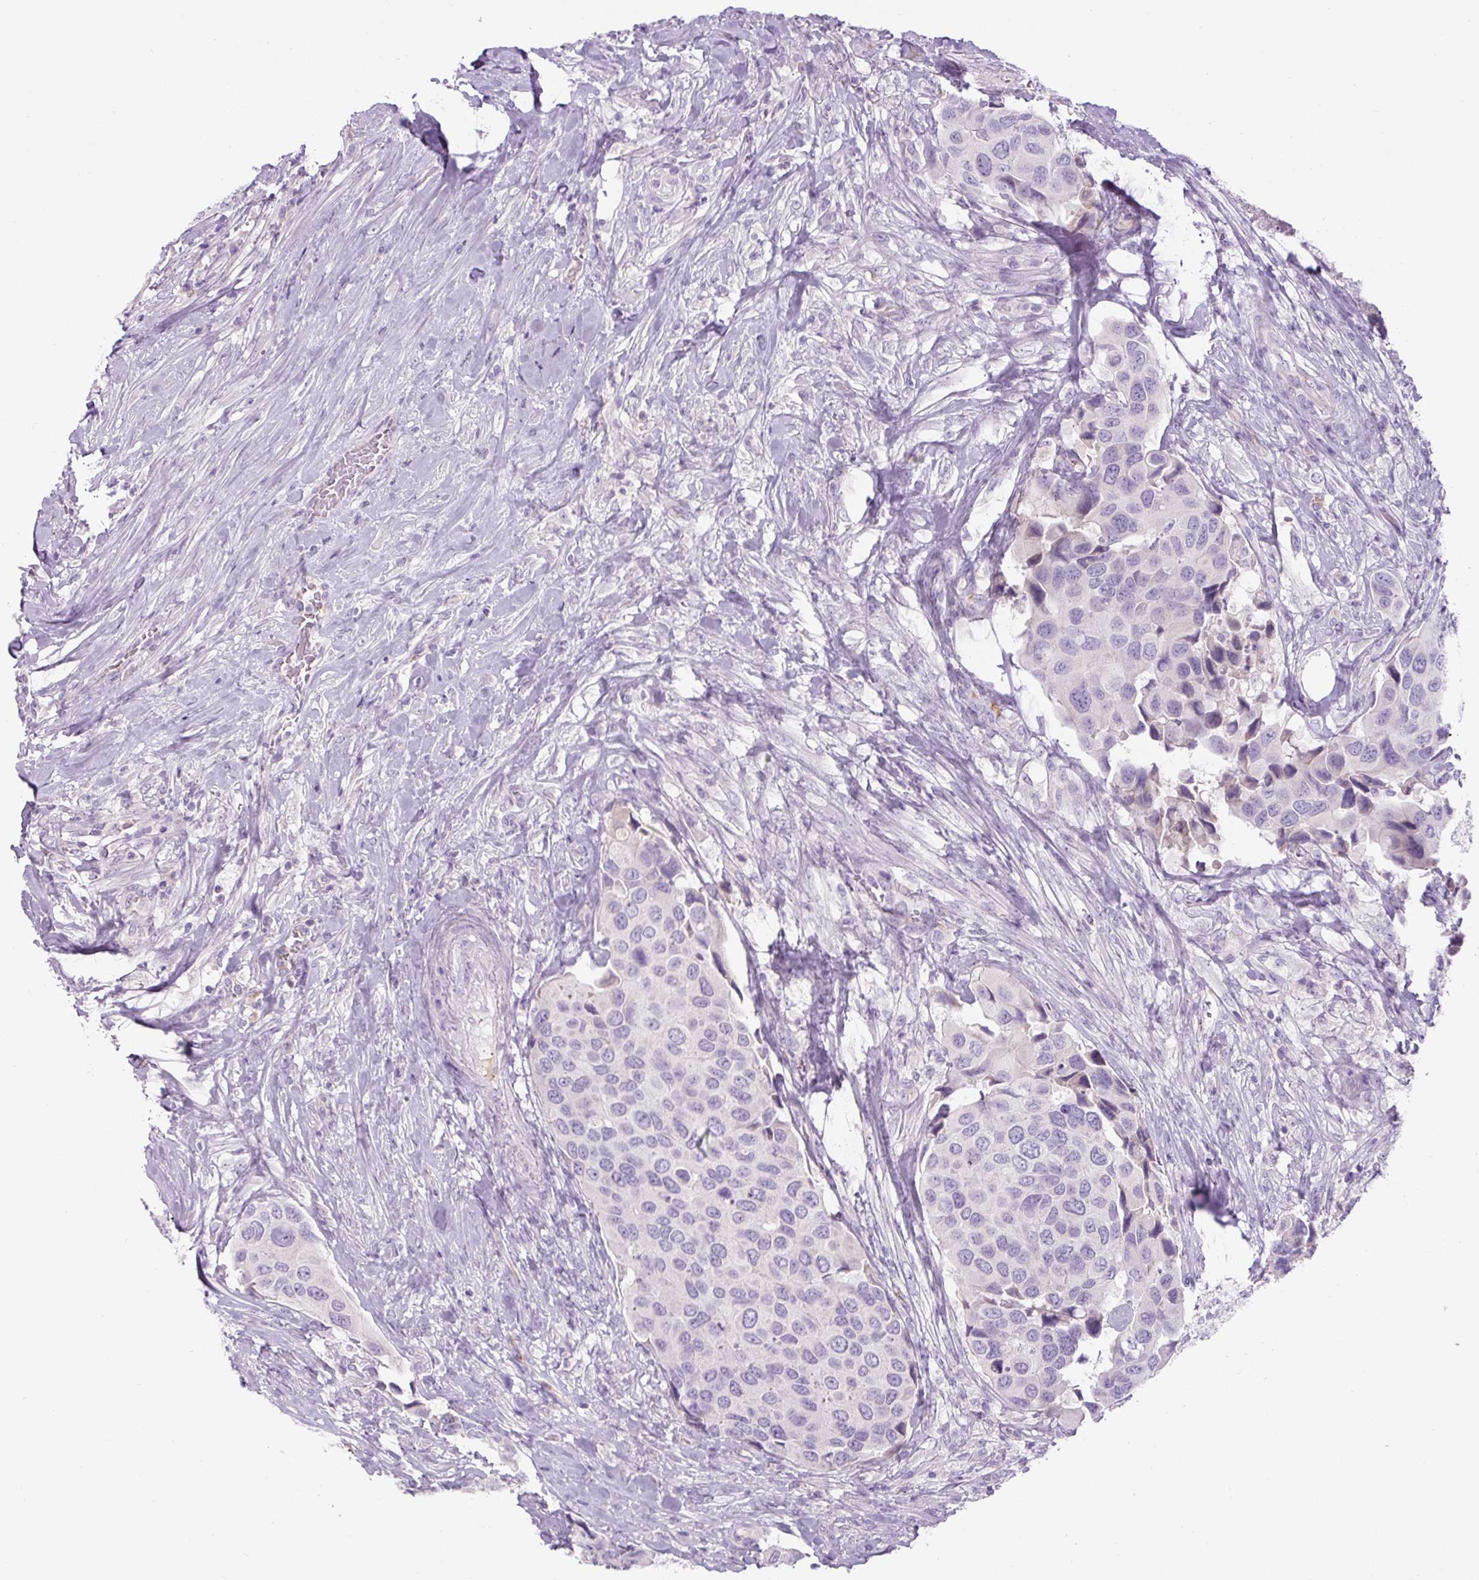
{"staining": {"intensity": "negative", "quantity": "none", "location": "none"}, "tissue": "urothelial cancer", "cell_type": "Tumor cells", "image_type": "cancer", "snomed": [{"axis": "morphology", "description": "Urothelial carcinoma, High grade"}, {"axis": "topography", "description": "Urinary bladder"}], "caption": "Immunohistochemistry (IHC) micrograph of human urothelial carcinoma (high-grade) stained for a protein (brown), which shows no expression in tumor cells. The staining is performed using DAB (3,3'-diaminobenzidine) brown chromogen with nuclei counter-stained in using hematoxylin.", "gene": "RSPO4", "patient": {"sex": "male", "age": 74}}